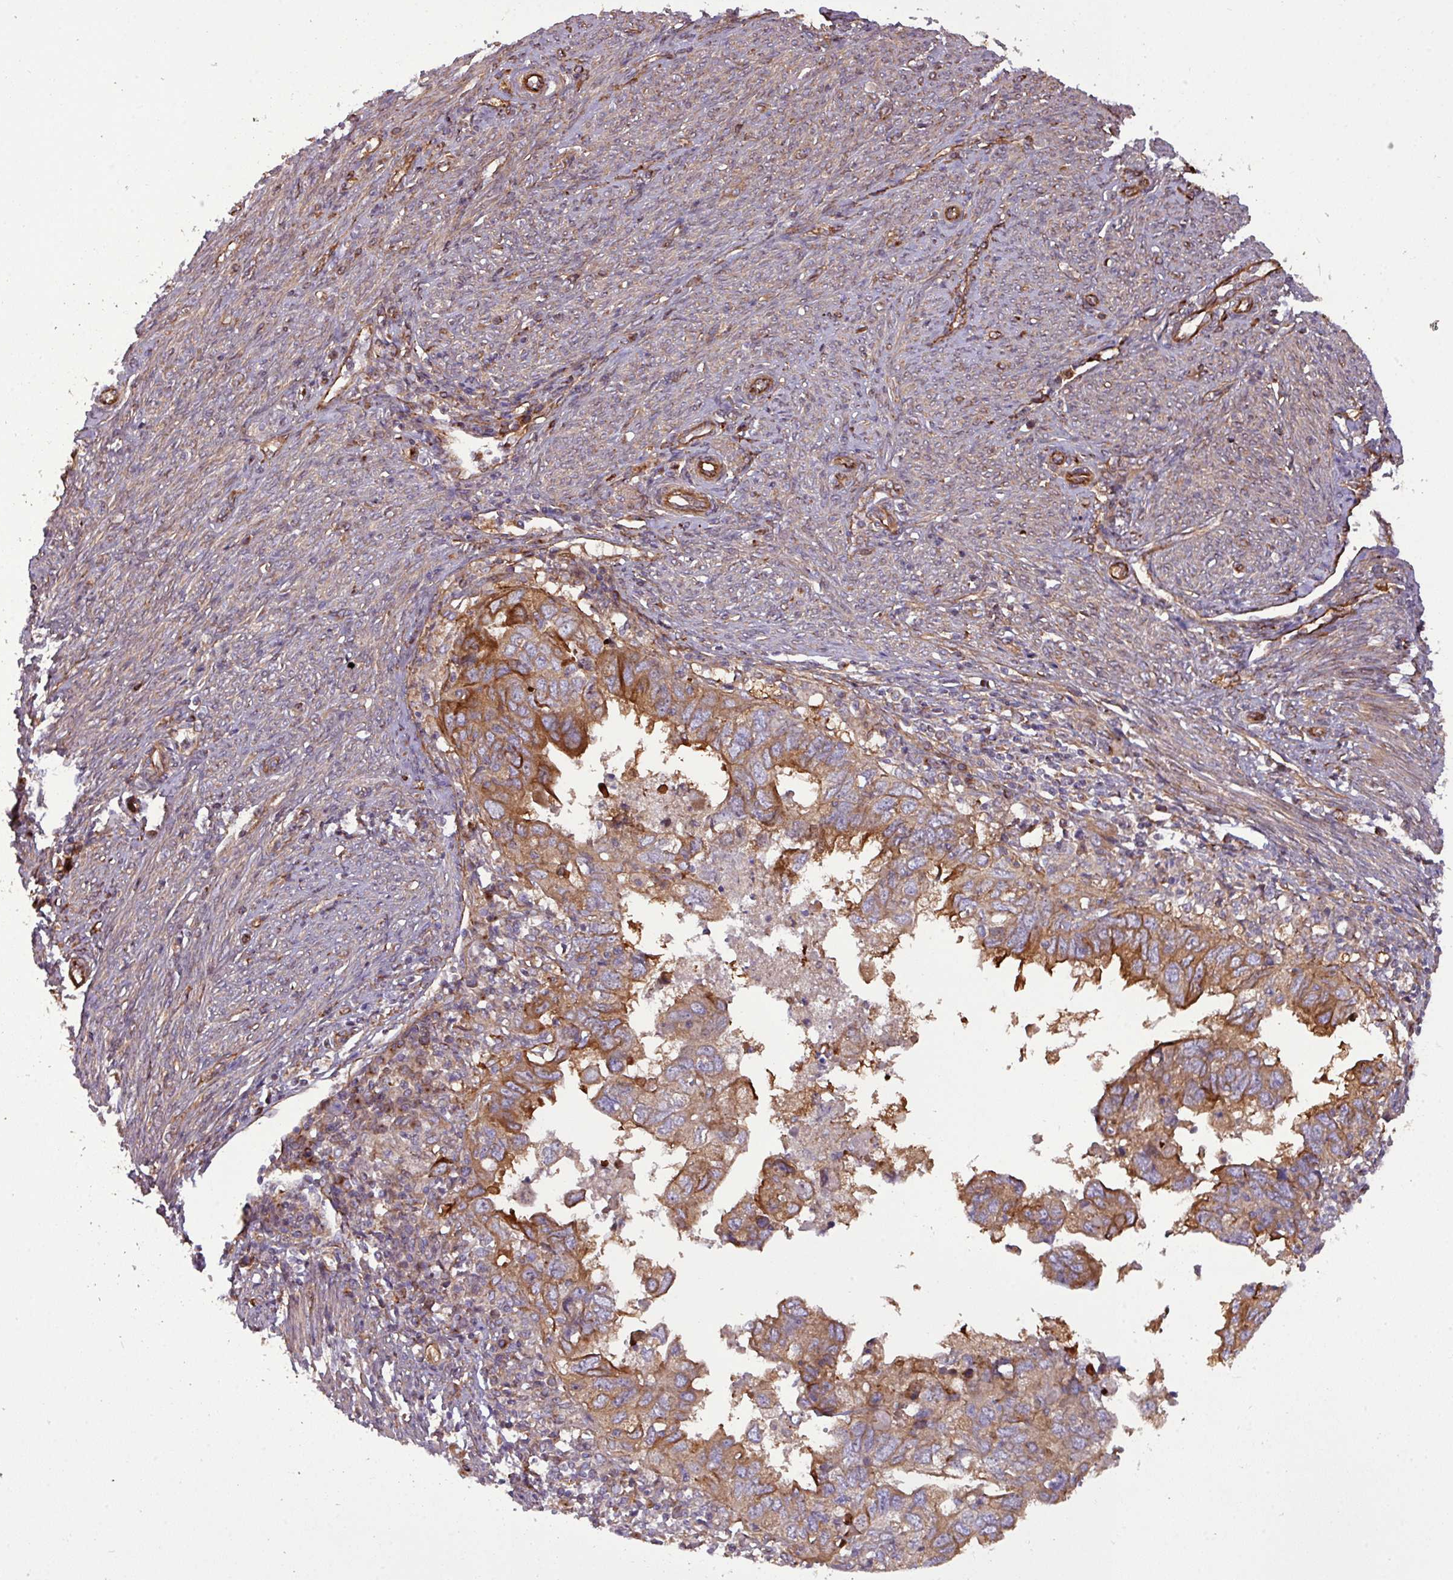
{"staining": {"intensity": "moderate", "quantity": ">75%", "location": "cytoplasmic/membranous"}, "tissue": "endometrial cancer", "cell_type": "Tumor cells", "image_type": "cancer", "snomed": [{"axis": "morphology", "description": "Adenocarcinoma, NOS"}, {"axis": "topography", "description": "Uterus"}], "caption": "The image demonstrates a brown stain indicating the presence of a protein in the cytoplasmic/membranous of tumor cells in endometrial cancer. (DAB (3,3'-diaminobenzidine) IHC with brightfield microscopy, high magnification).", "gene": "ZNF300", "patient": {"sex": "female", "age": 77}}